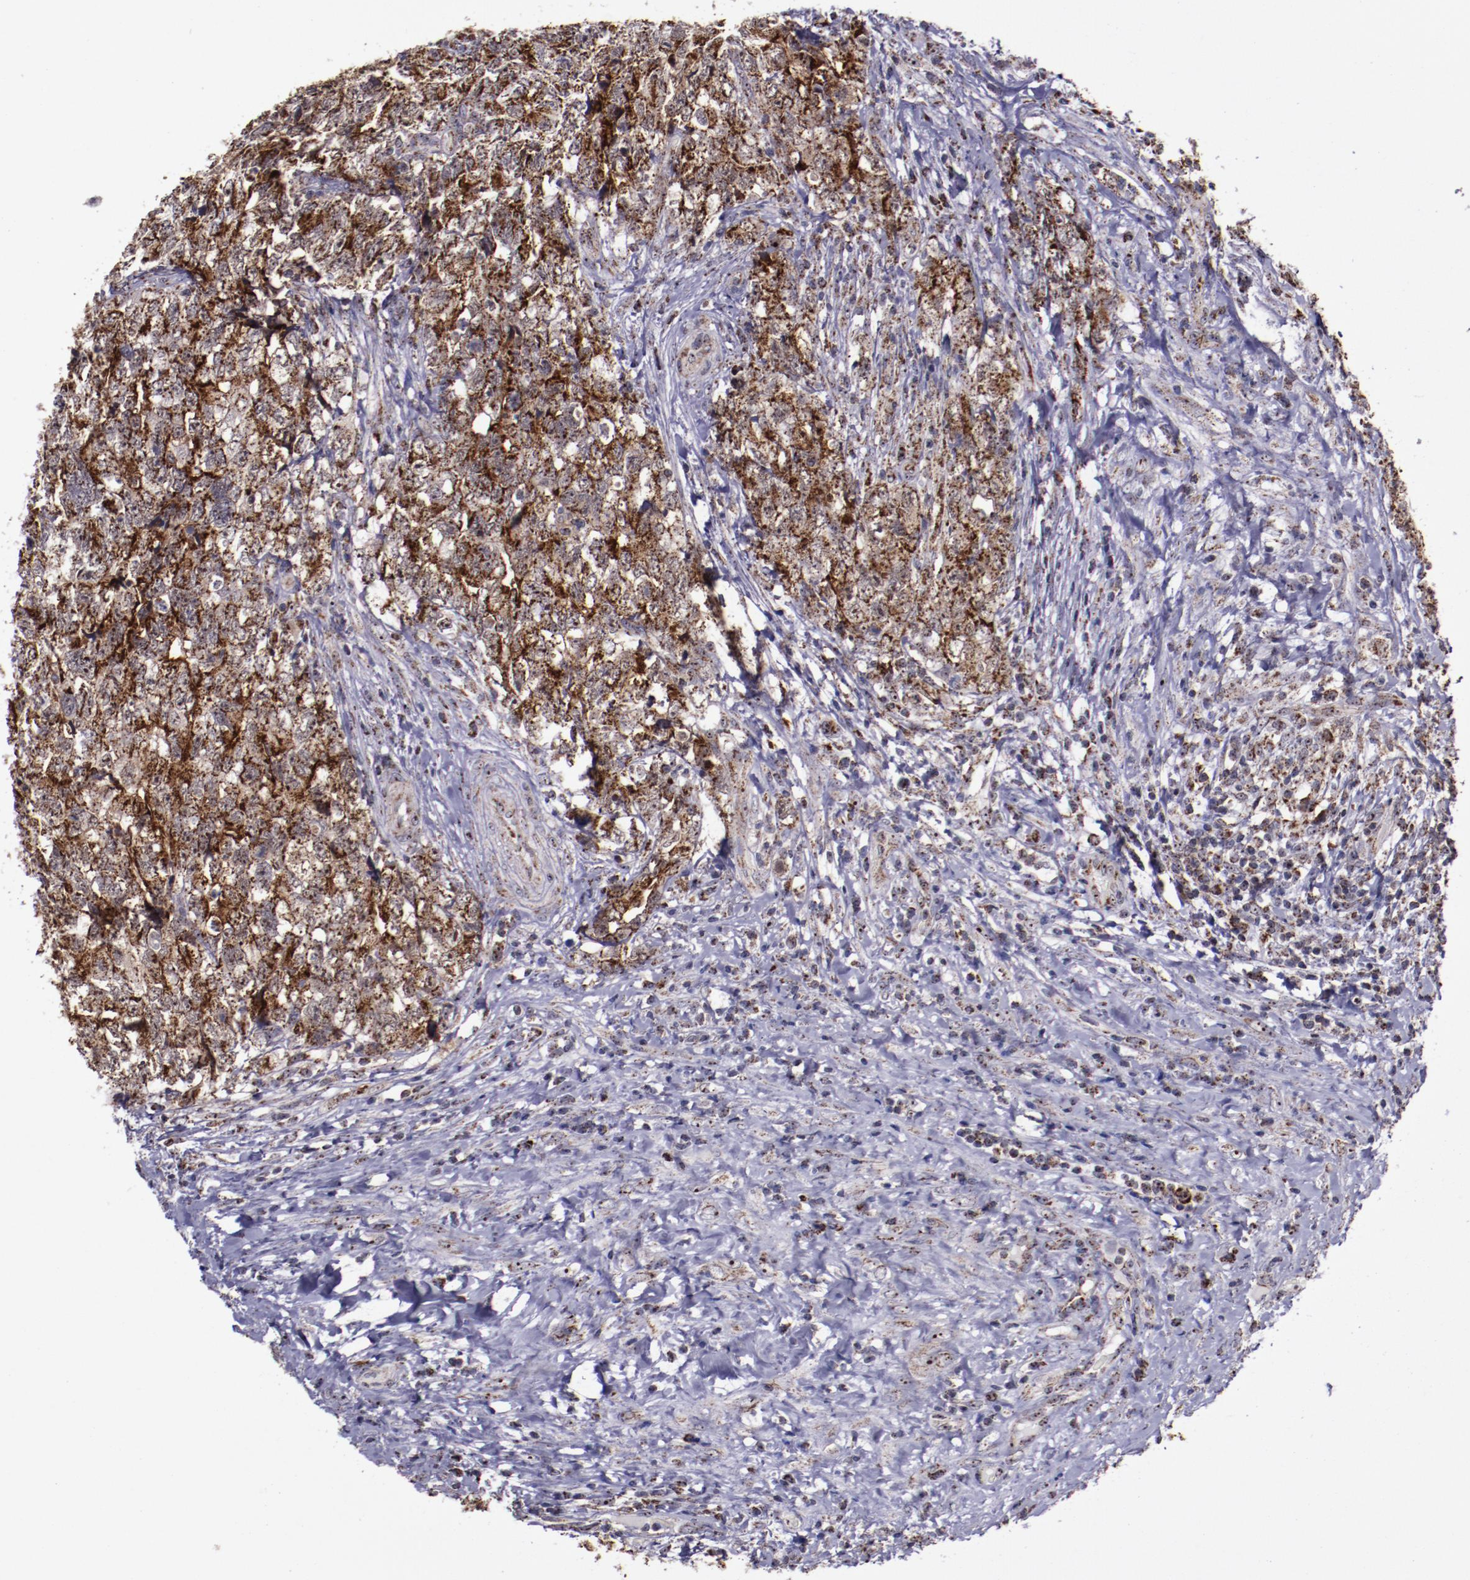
{"staining": {"intensity": "moderate", "quantity": ">75%", "location": "cytoplasmic/membranous"}, "tissue": "testis cancer", "cell_type": "Tumor cells", "image_type": "cancer", "snomed": [{"axis": "morphology", "description": "Carcinoma, Embryonal, NOS"}, {"axis": "topography", "description": "Testis"}], "caption": "High-power microscopy captured an IHC photomicrograph of embryonal carcinoma (testis), revealing moderate cytoplasmic/membranous expression in approximately >75% of tumor cells. The protein is shown in brown color, while the nuclei are stained blue.", "gene": "LONP1", "patient": {"sex": "male", "age": 31}}